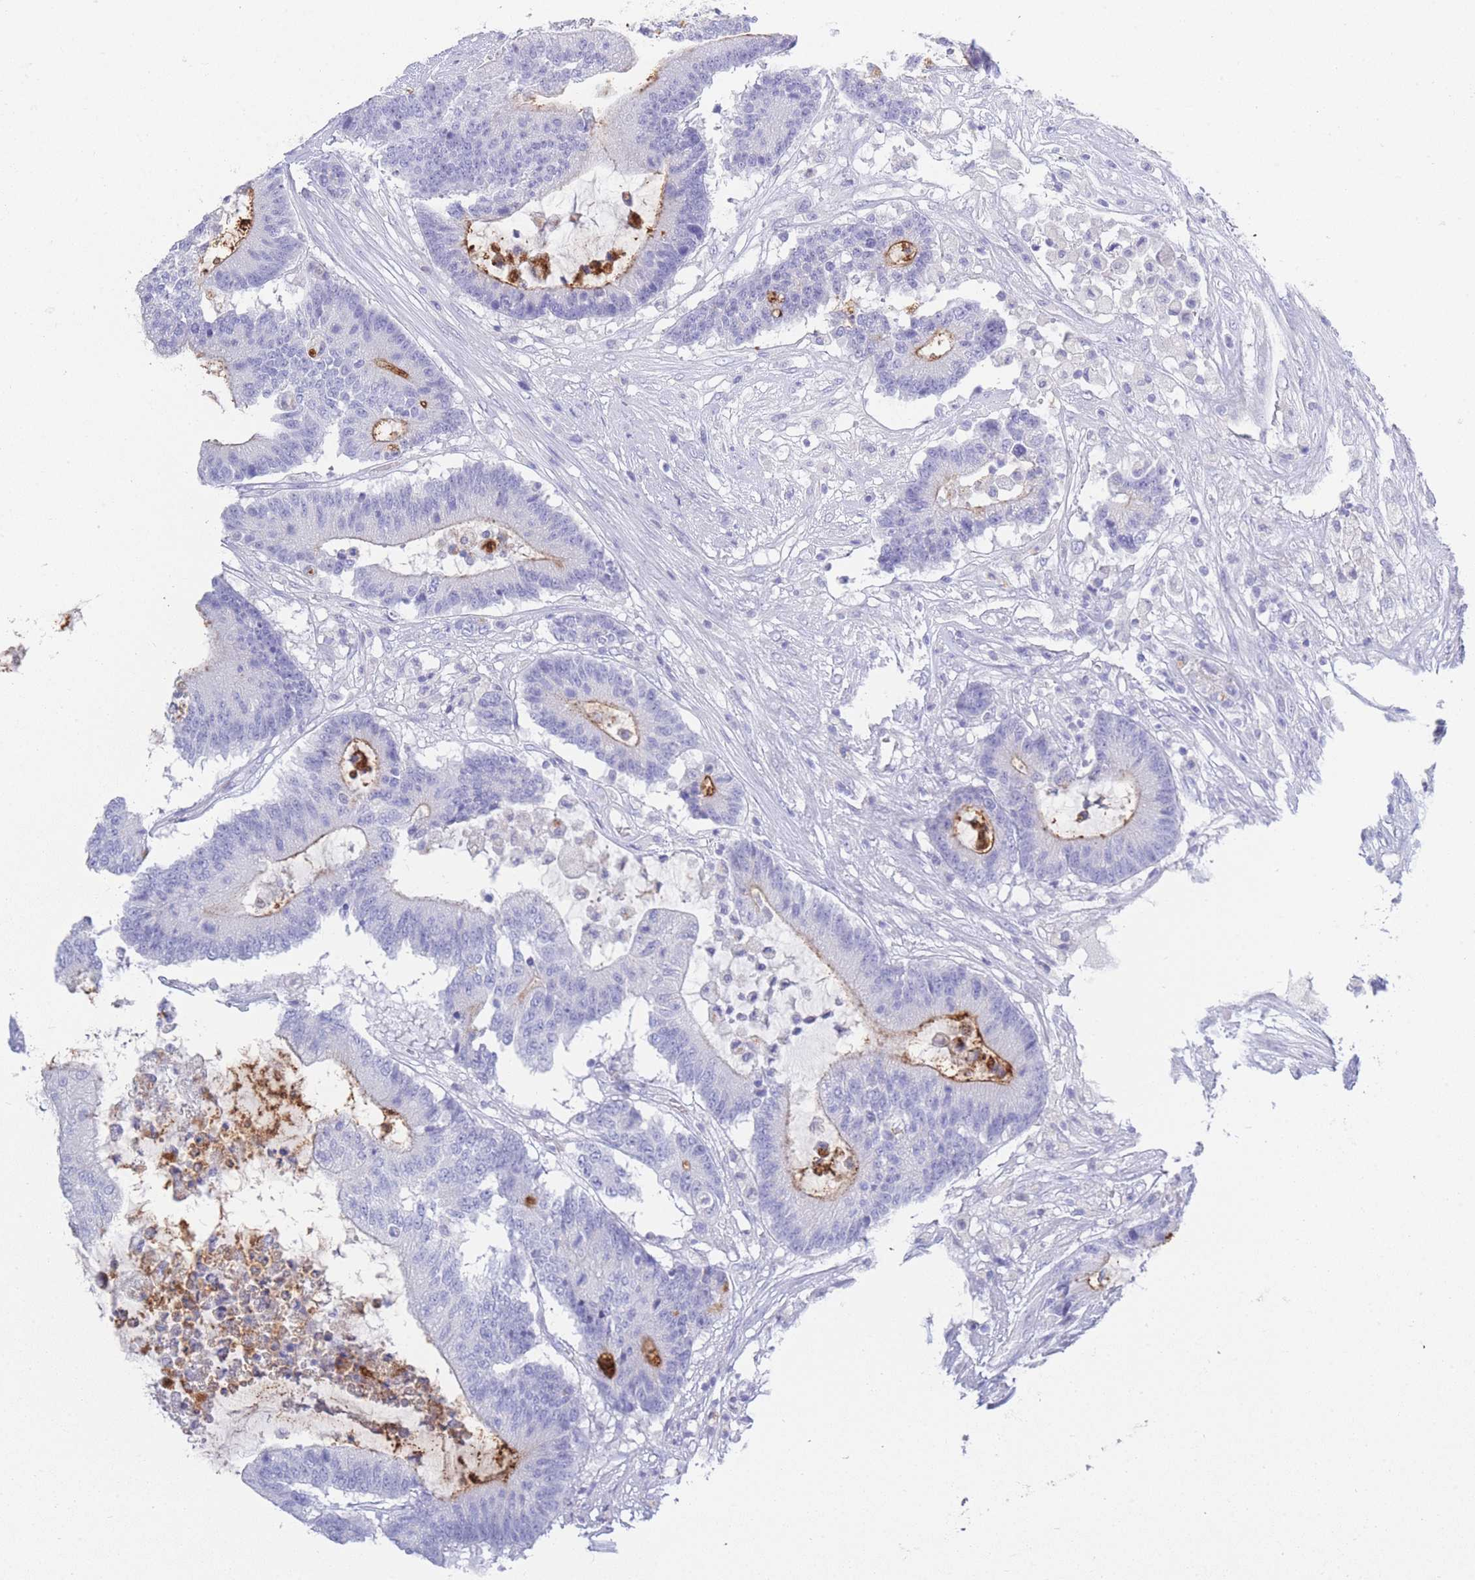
{"staining": {"intensity": "moderate", "quantity": "<25%", "location": "cytoplasmic/membranous"}, "tissue": "colorectal cancer", "cell_type": "Tumor cells", "image_type": "cancer", "snomed": [{"axis": "morphology", "description": "Adenocarcinoma, NOS"}, {"axis": "topography", "description": "Colon"}], "caption": "IHC staining of colorectal cancer (adenocarcinoma), which demonstrates low levels of moderate cytoplasmic/membranous expression in about <25% of tumor cells indicating moderate cytoplasmic/membranous protein staining. The staining was performed using DAB (3,3'-diaminobenzidine) (brown) for protein detection and nuclei were counterstained in hematoxylin (blue).", "gene": "LRRC37A", "patient": {"sex": "female", "age": 84}}